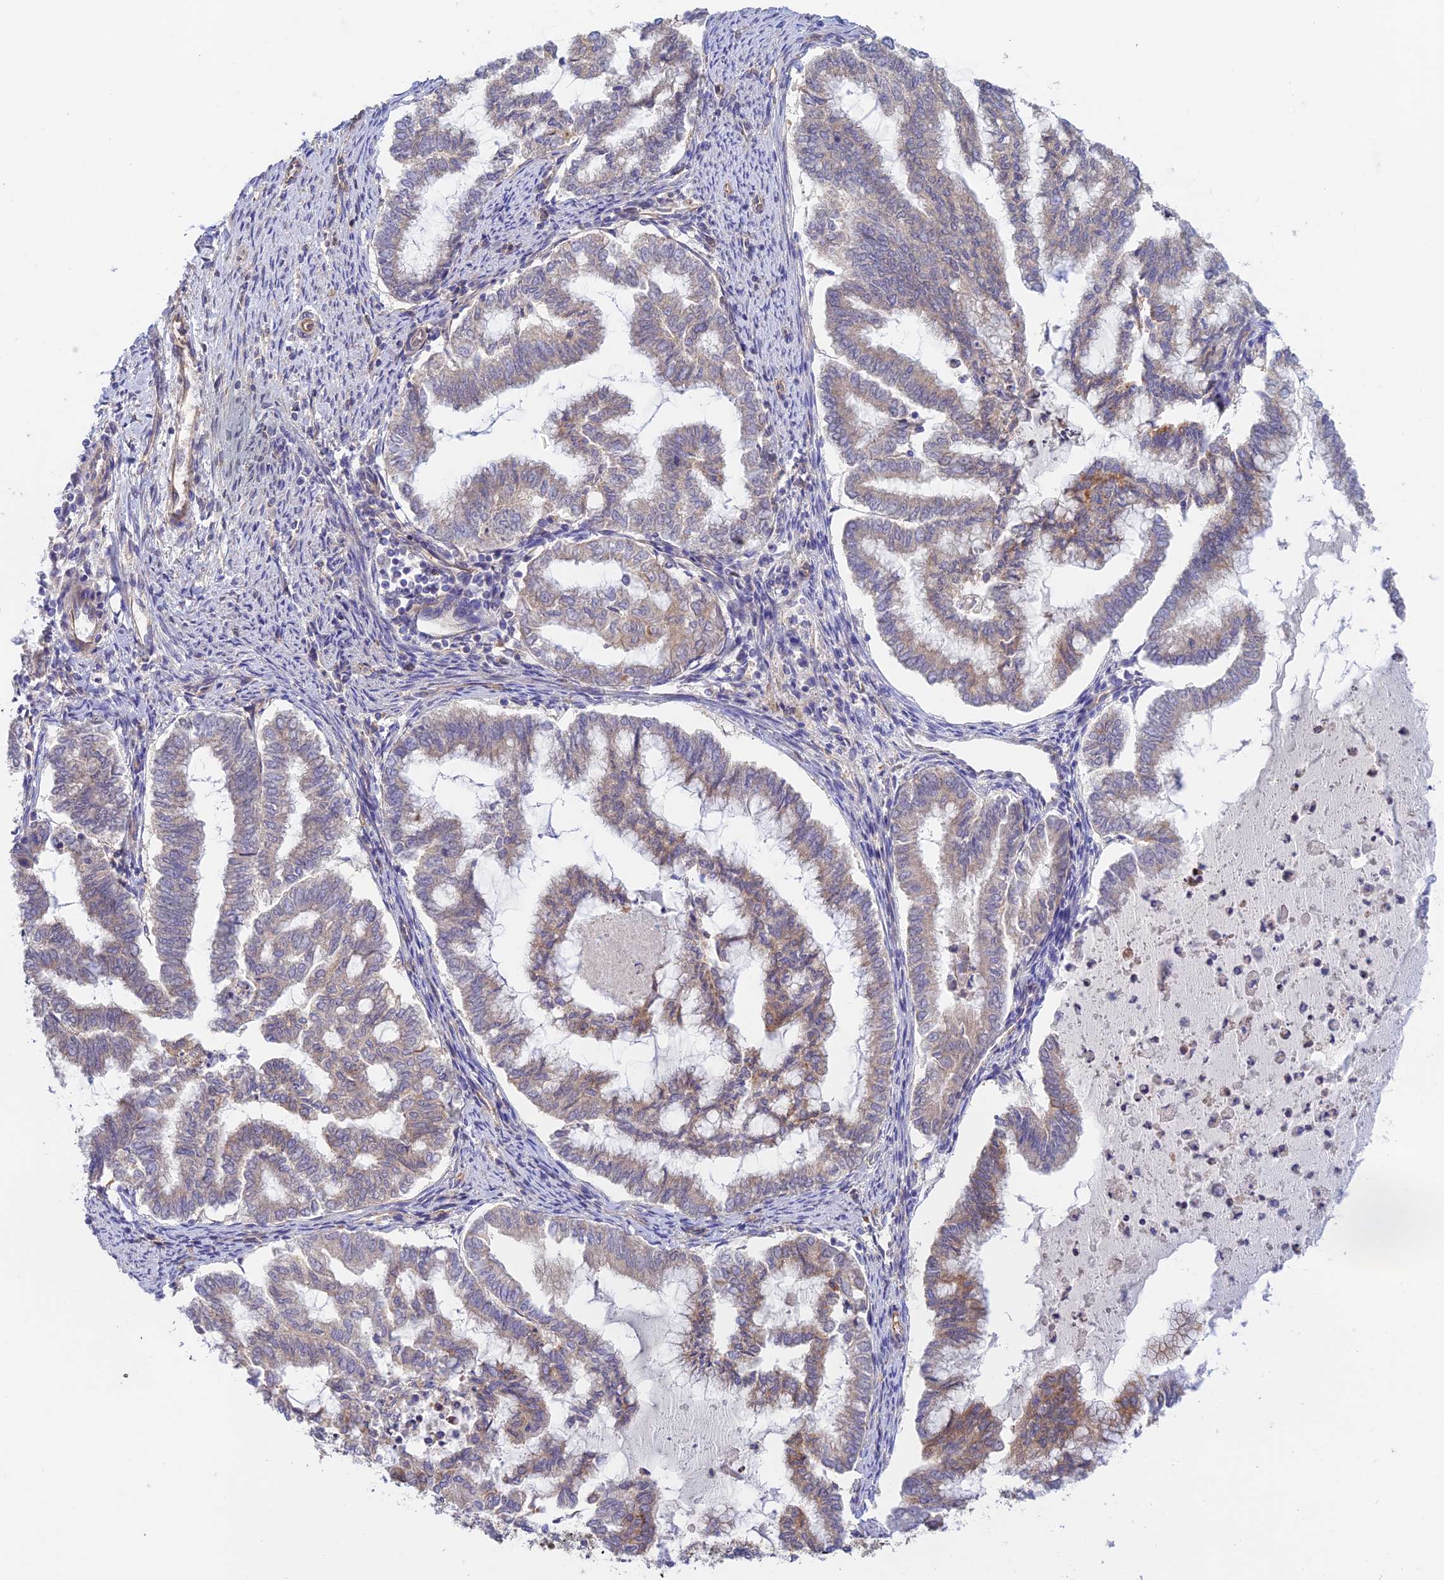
{"staining": {"intensity": "moderate", "quantity": "<25%", "location": "cytoplasmic/membranous"}, "tissue": "endometrial cancer", "cell_type": "Tumor cells", "image_type": "cancer", "snomed": [{"axis": "morphology", "description": "Adenocarcinoma, NOS"}, {"axis": "topography", "description": "Endometrium"}], "caption": "Tumor cells reveal low levels of moderate cytoplasmic/membranous expression in about <25% of cells in human adenocarcinoma (endometrial).", "gene": "MYO9A", "patient": {"sex": "female", "age": 79}}